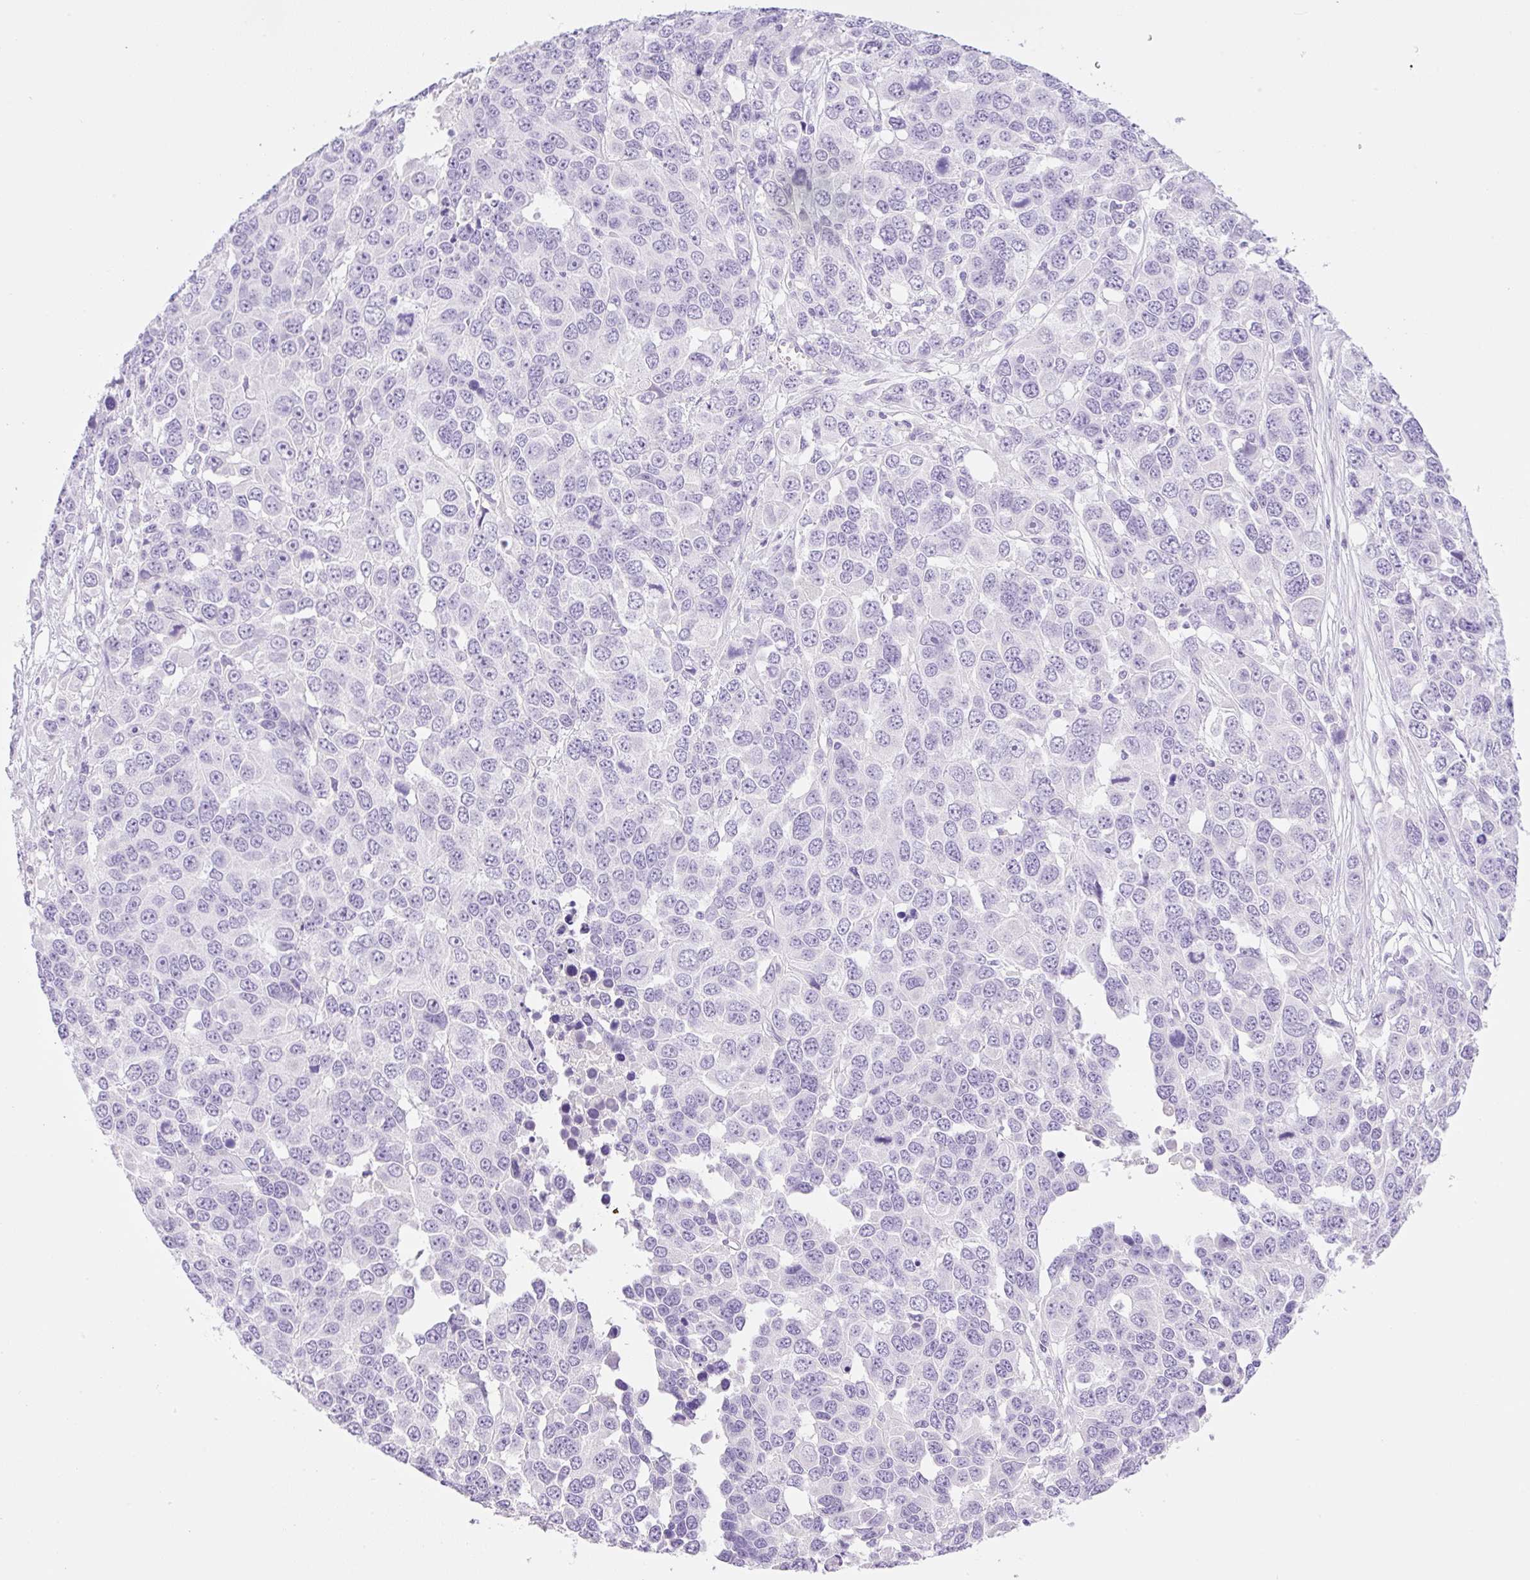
{"staining": {"intensity": "negative", "quantity": "none", "location": "none"}, "tissue": "ovarian cancer", "cell_type": "Tumor cells", "image_type": "cancer", "snomed": [{"axis": "morphology", "description": "Cystadenocarcinoma, serous, NOS"}, {"axis": "topography", "description": "Ovary"}], "caption": "A micrograph of human ovarian cancer is negative for staining in tumor cells. (DAB immunohistochemistry visualized using brightfield microscopy, high magnification).", "gene": "PALM3", "patient": {"sex": "female", "age": 76}}